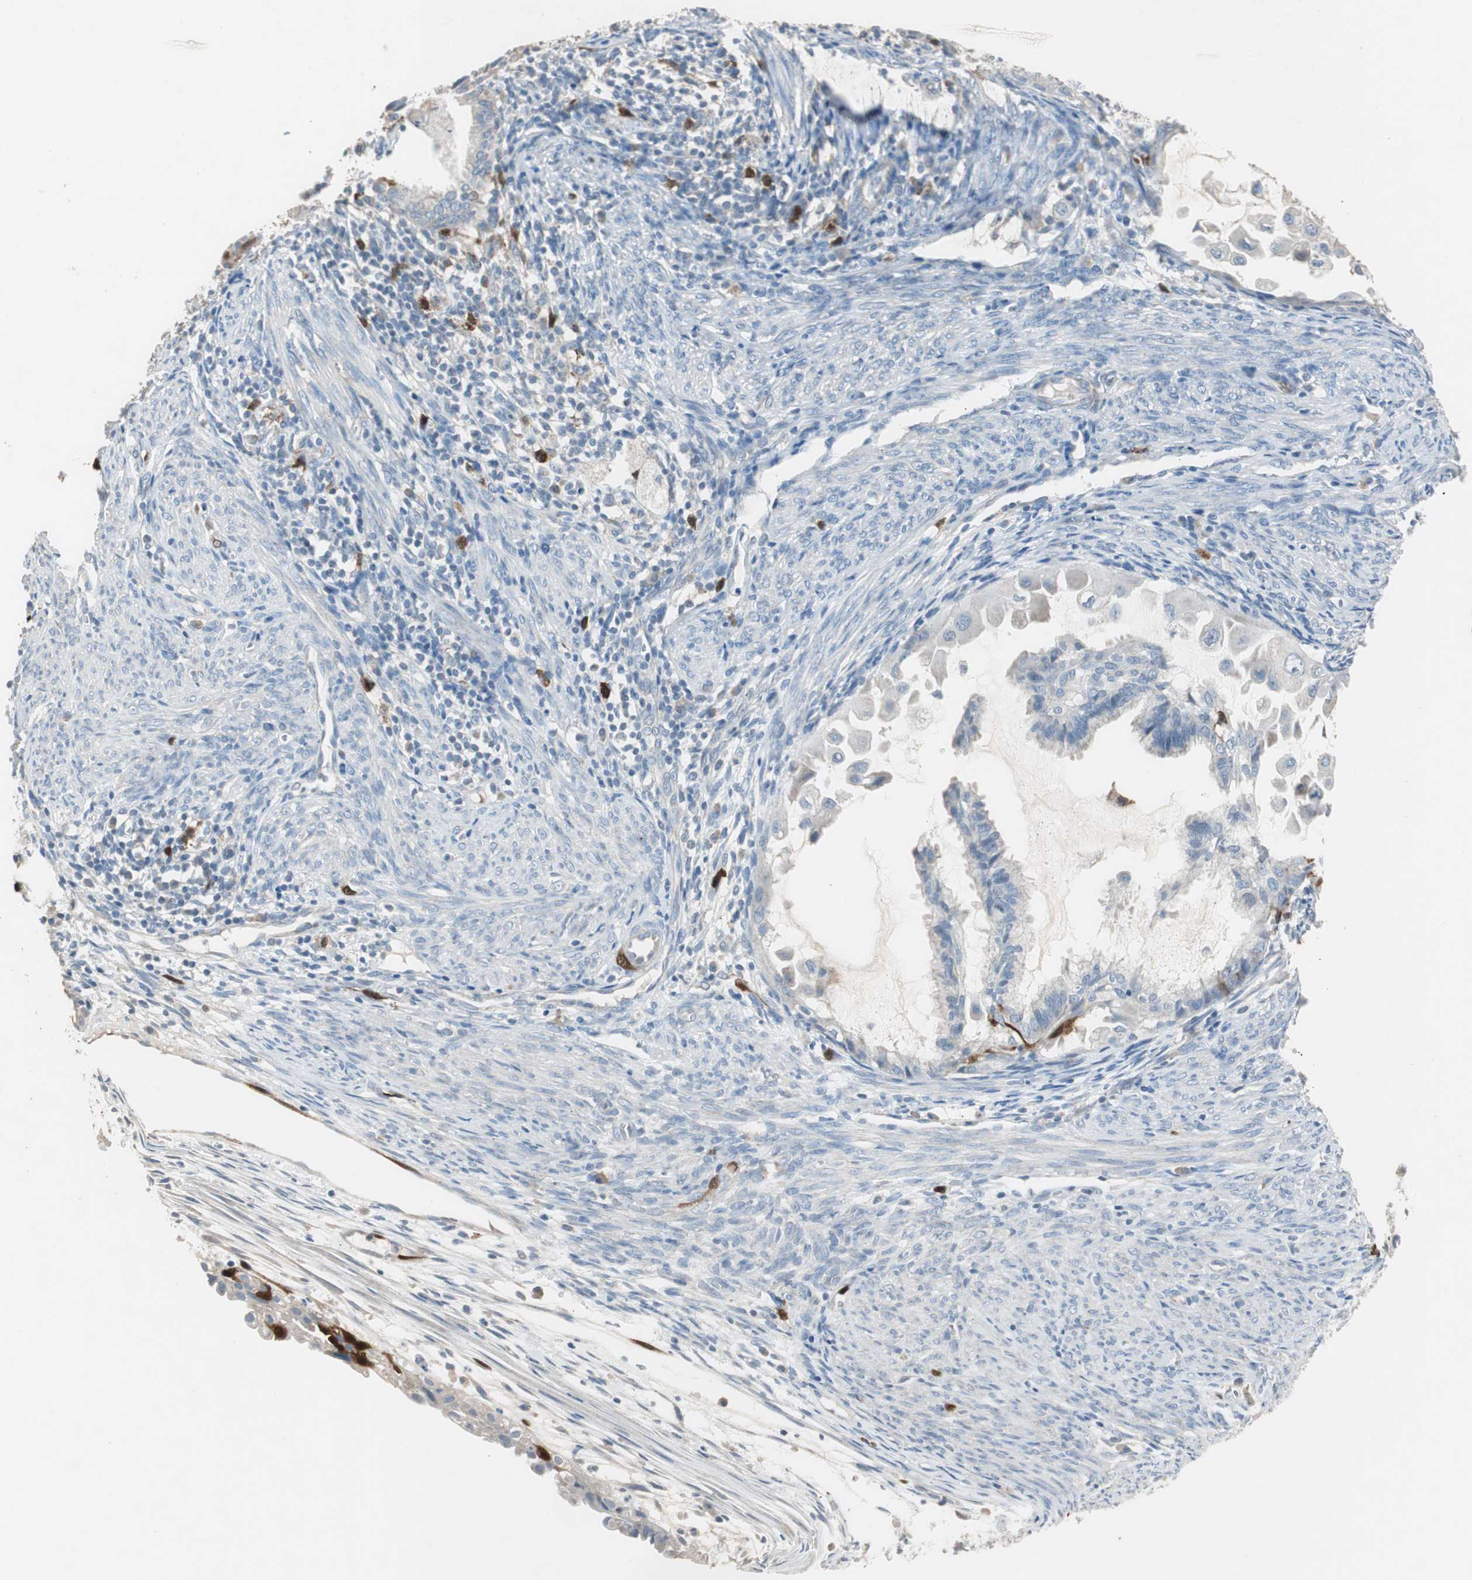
{"staining": {"intensity": "negative", "quantity": "none", "location": "none"}, "tissue": "cervical cancer", "cell_type": "Tumor cells", "image_type": "cancer", "snomed": [{"axis": "morphology", "description": "Normal tissue, NOS"}, {"axis": "morphology", "description": "Adenocarcinoma, NOS"}, {"axis": "topography", "description": "Cervix"}, {"axis": "topography", "description": "Endometrium"}], "caption": "The immunohistochemistry histopathology image has no significant expression in tumor cells of cervical cancer (adenocarcinoma) tissue.", "gene": "TK1", "patient": {"sex": "female", "age": 86}}